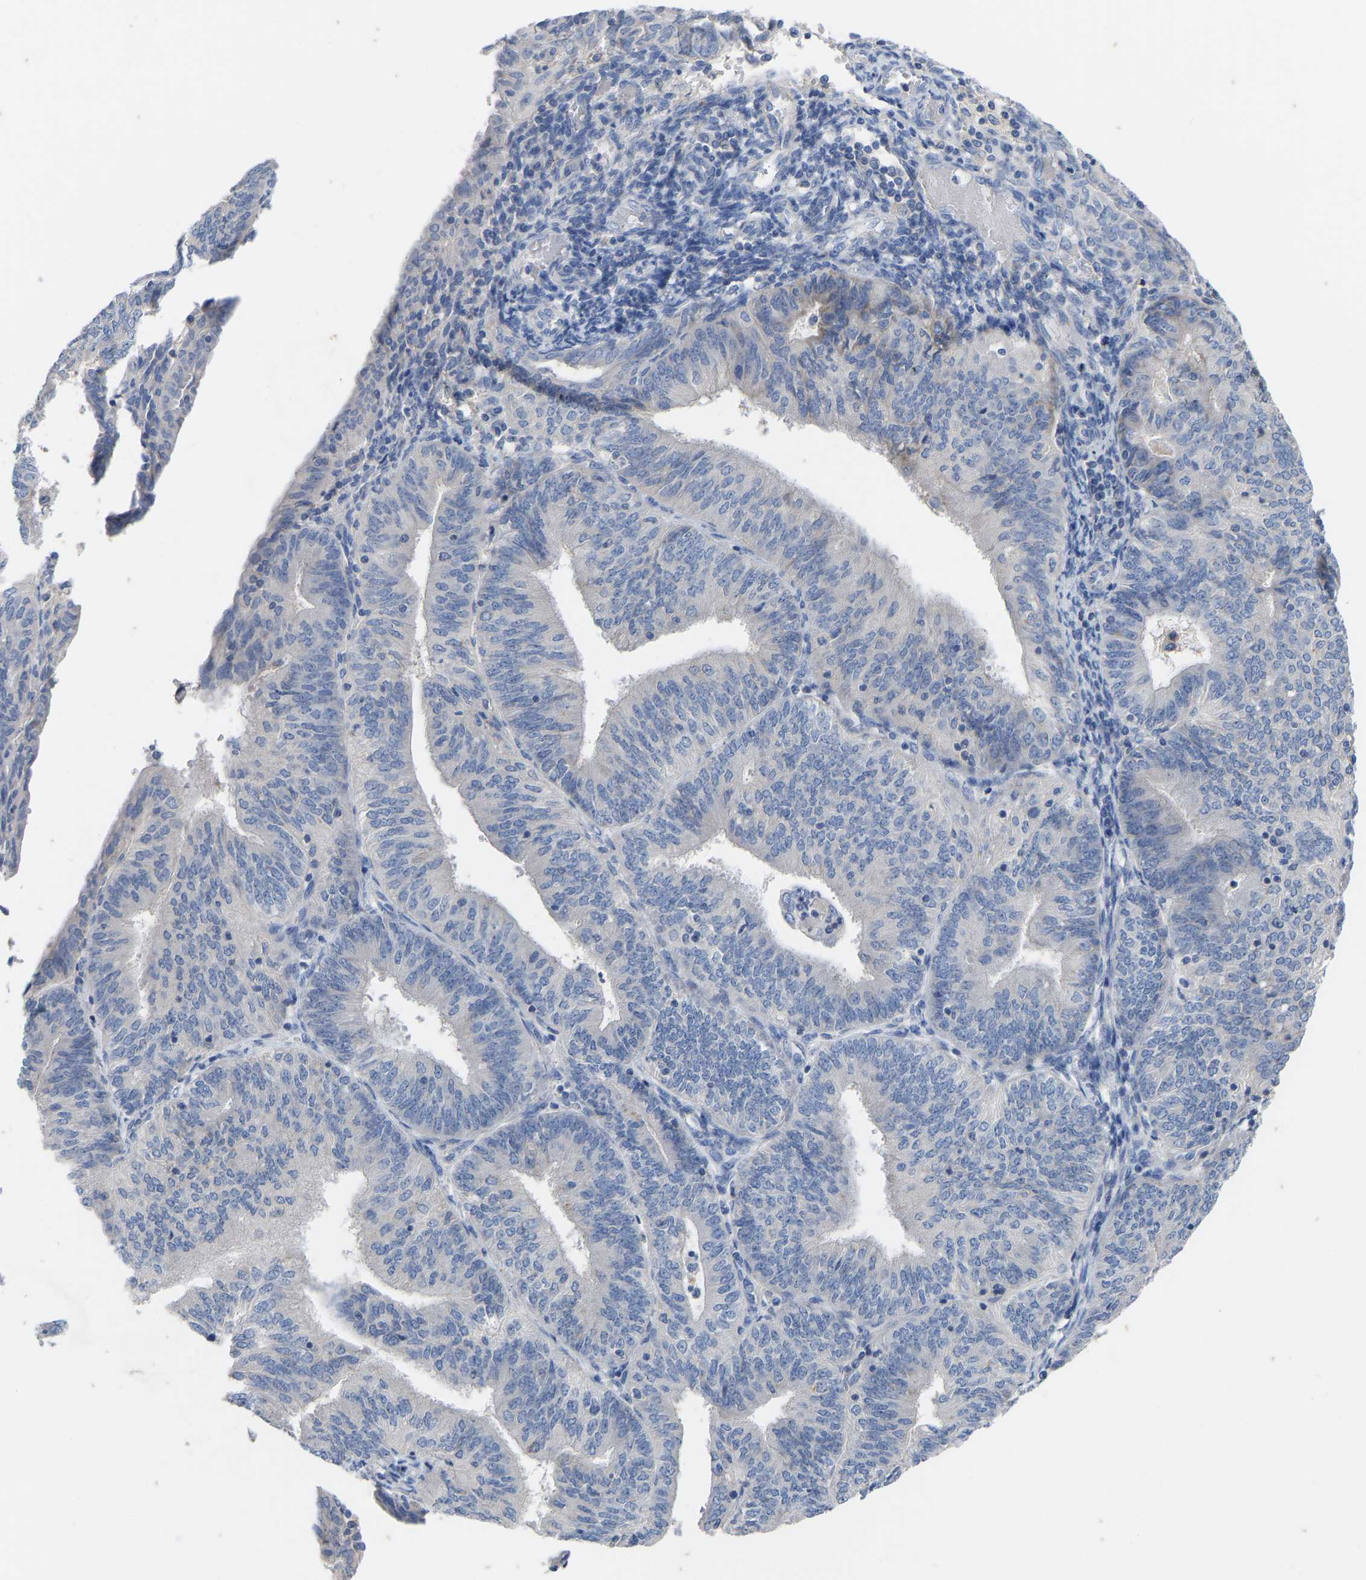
{"staining": {"intensity": "negative", "quantity": "none", "location": "none"}, "tissue": "endometrial cancer", "cell_type": "Tumor cells", "image_type": "cancer", "snomed": [{"axis": "morphology", "description": "Adenocarcinoma, NOS"}, {"axis": "topography", "description": "Endometrium"}], "caption": "IHC image of endometrial cancer (adenocarcinoma) stained for a protein (brown), which demonstrates no expression in tumor cells. The staining is performed using DAB (3,3'-diaminobenzidine) brown chromogen with nuclei counter-stained in using hematoxylin.", "gene": "OLIG2", "patient": {"sex": "female", "age": 58}}